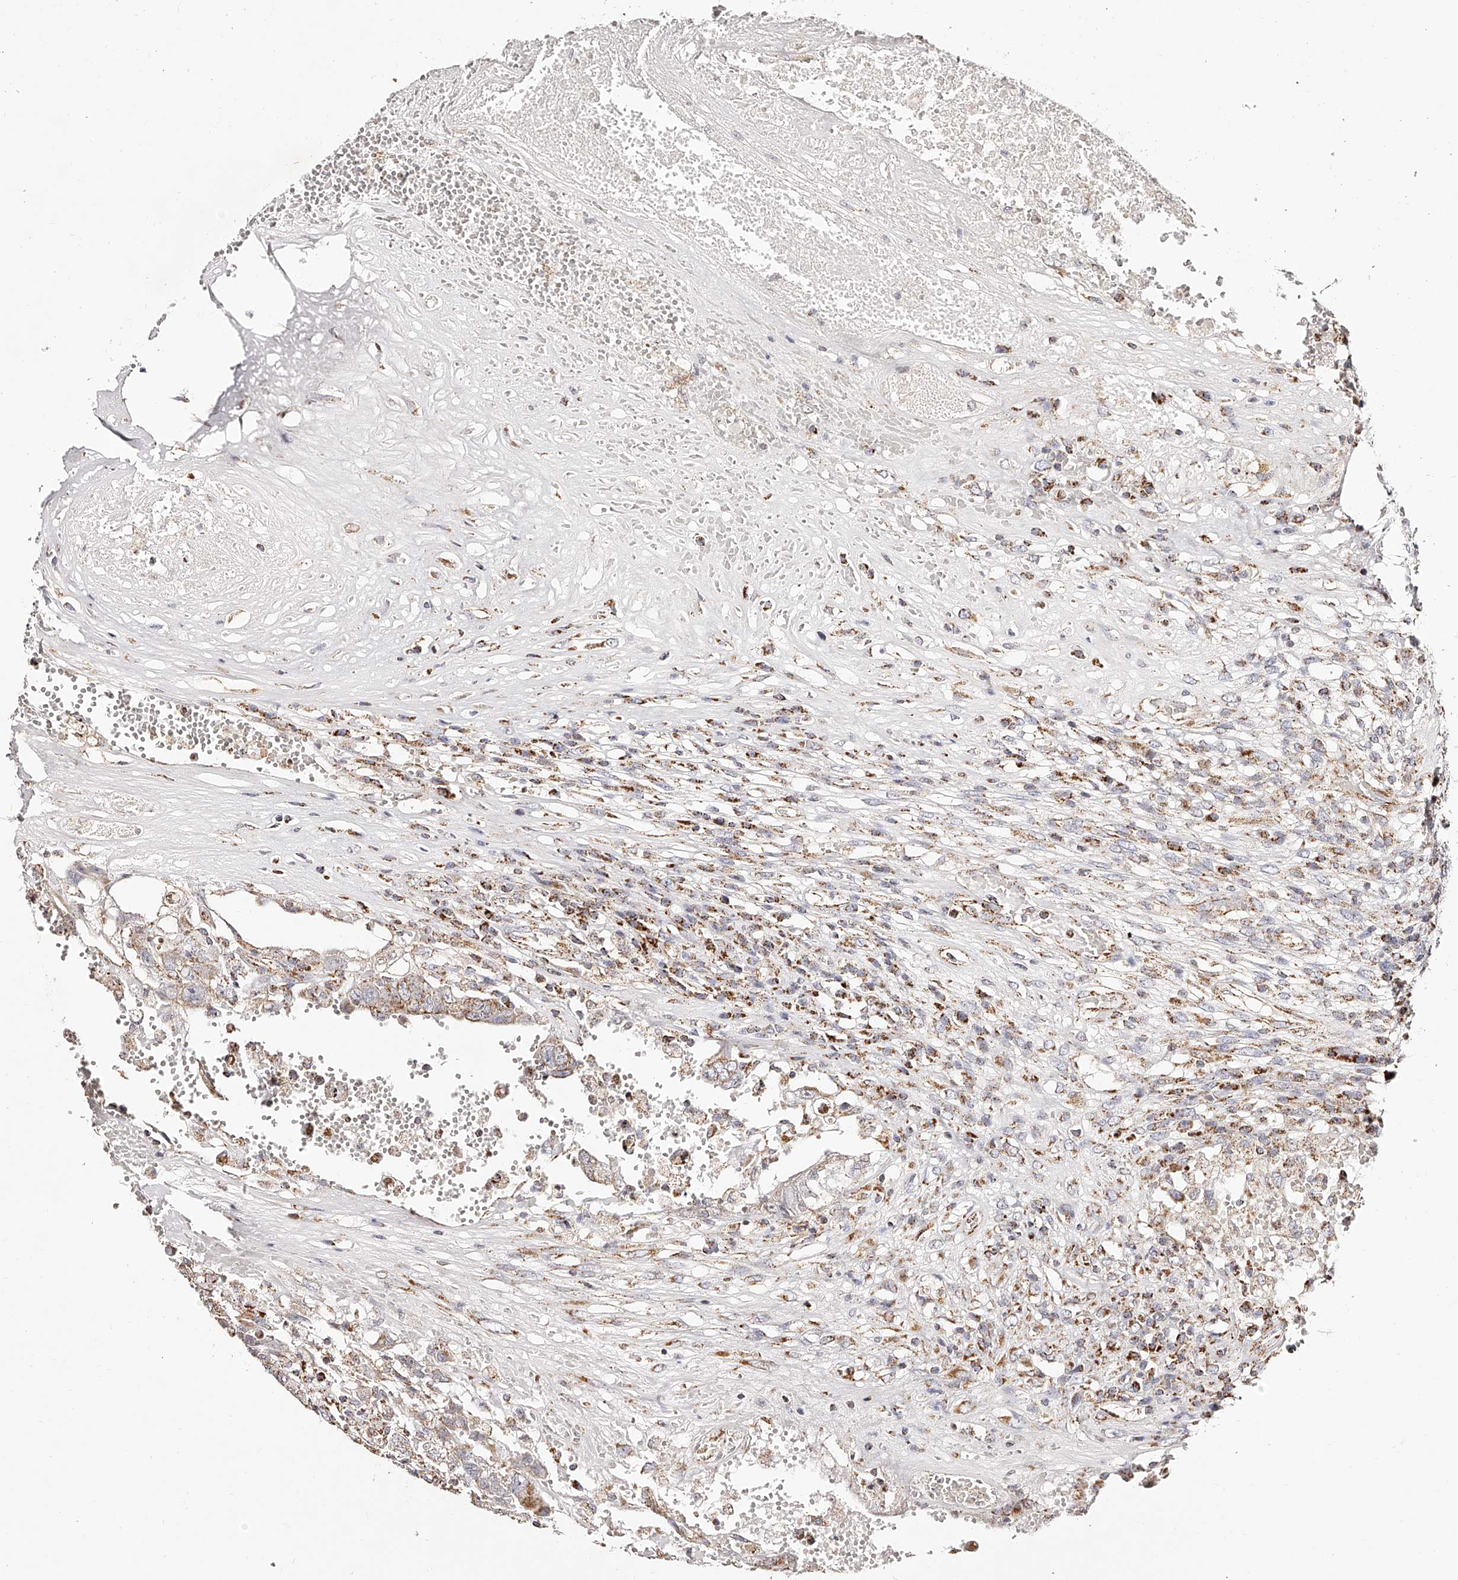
{"staining": {"intensity": "moderate", "quantity": "25%-75%", "location": "cytoplasmic/membranous"}, "tissue": "testis cancer", "cell_type": "Tumor cells", "image_type": "cancer", "snomed": [{"axis": "morphology", "description": "Carcinoma, Embryonal, NOS"}, {"axis": "topography", "description": "Testis"}], "caption": "Immunohistochemical staining of testis cancer reveals medium levels of moderate cytoplasmic/membranous staining in about 25%-75% of tumor cells.", "gene": "NDUFV3", "patient": {"sex": "male", "age": 26}}